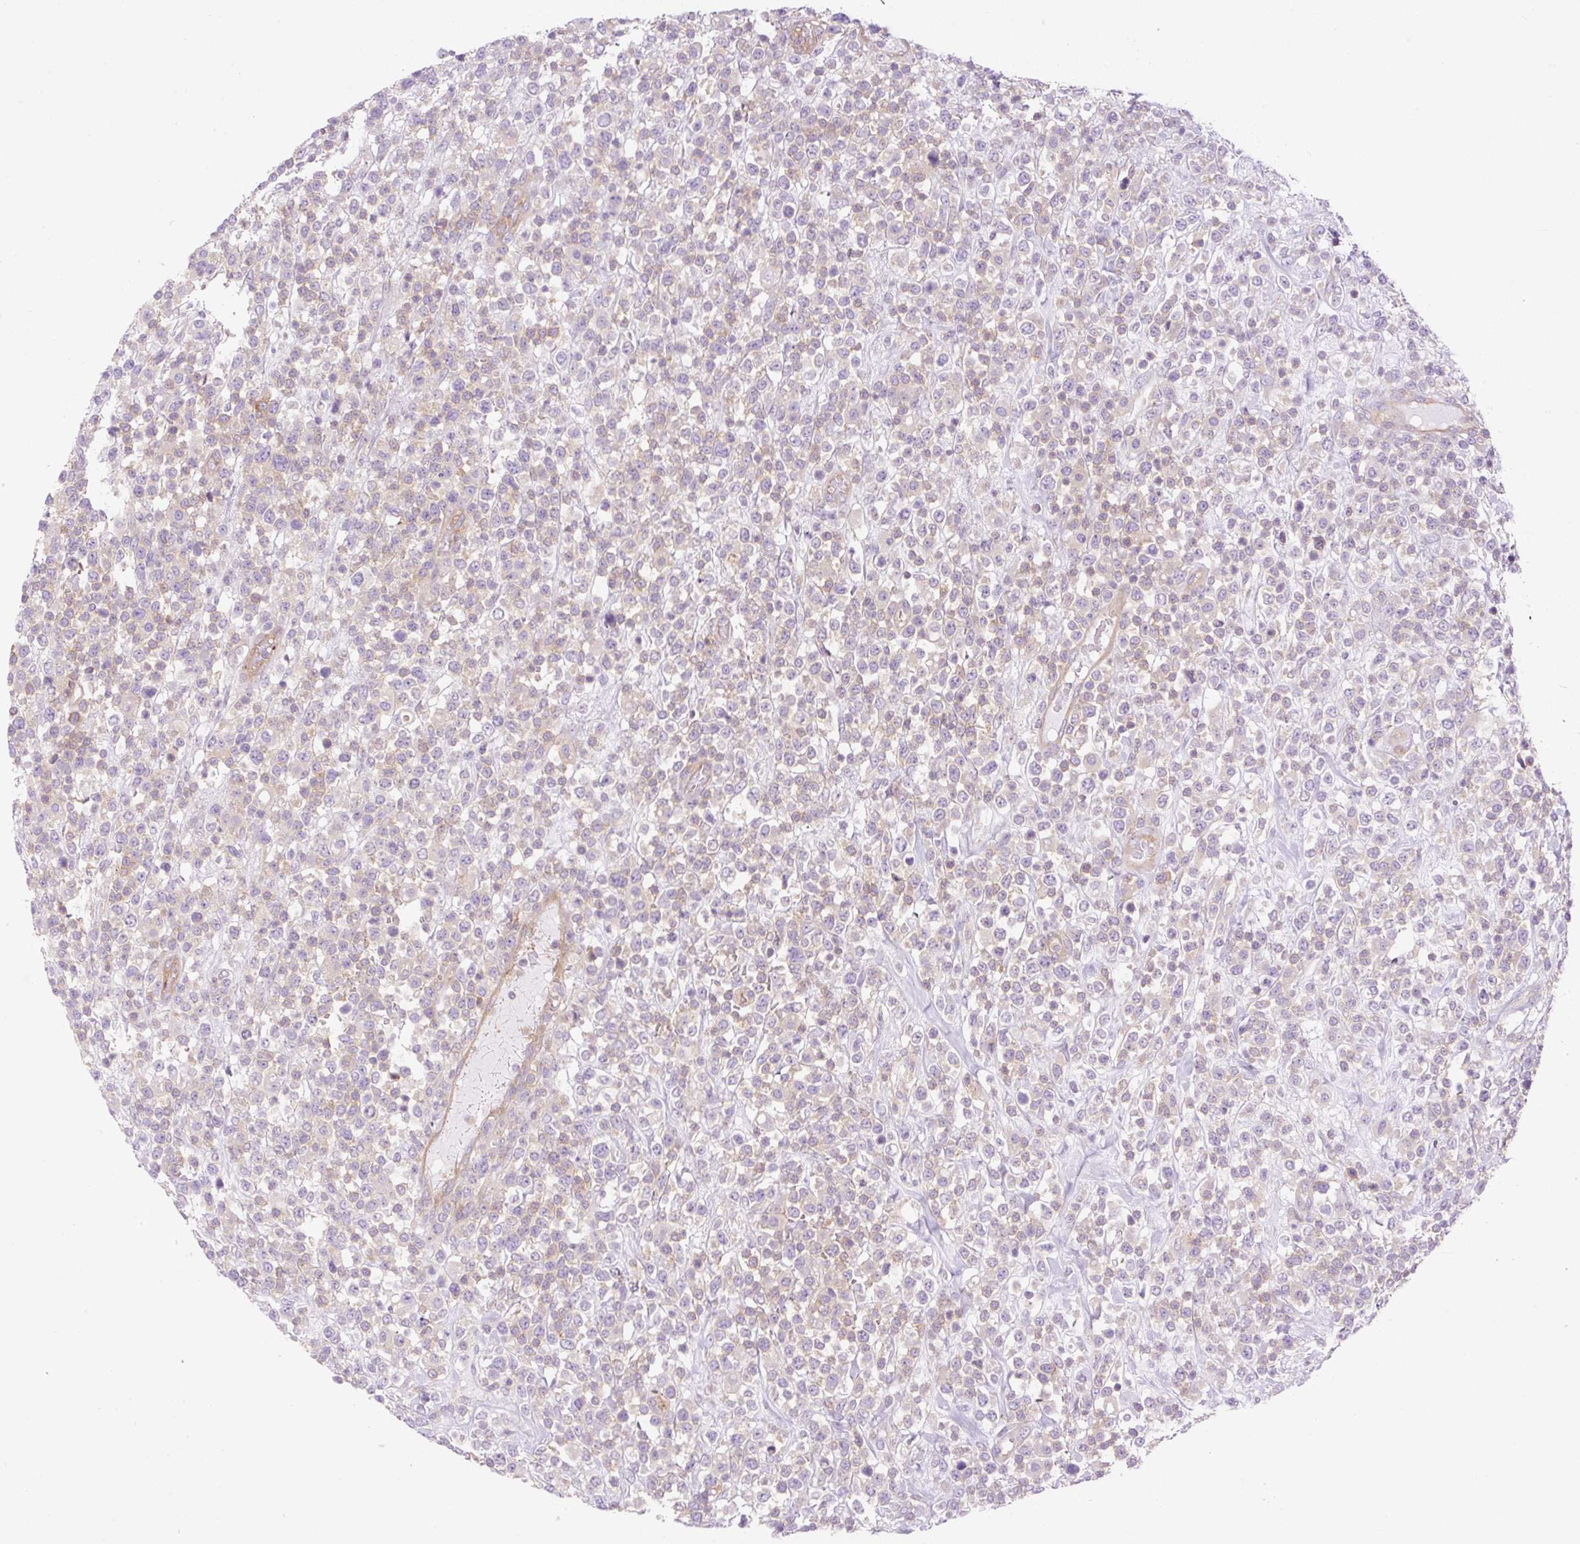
{"staining": {"intensity": "weak", "quantity": "25%-75%", "location": "cytoplasmic/membranous"}, "tissue": "lymphoma", "cell_type": "Tumor cells", "image_type": "cancer", "snomed": [{"axis": "morphology", "description": "Malignant lymphoma, non-Hodgkin's type, High grade"}, {"axis": "topography", "description": "Colon"}], "caption": "IHC (DAB) staining of lymphoma displays weak cytoplasmic/membranous protein staining in approximately 25%-75% of tumor cells. (DAB IHC with brightfield microscopy, high magnification).", "gene": "EHD3", "patient": {"sex": "female", "age": 53}}